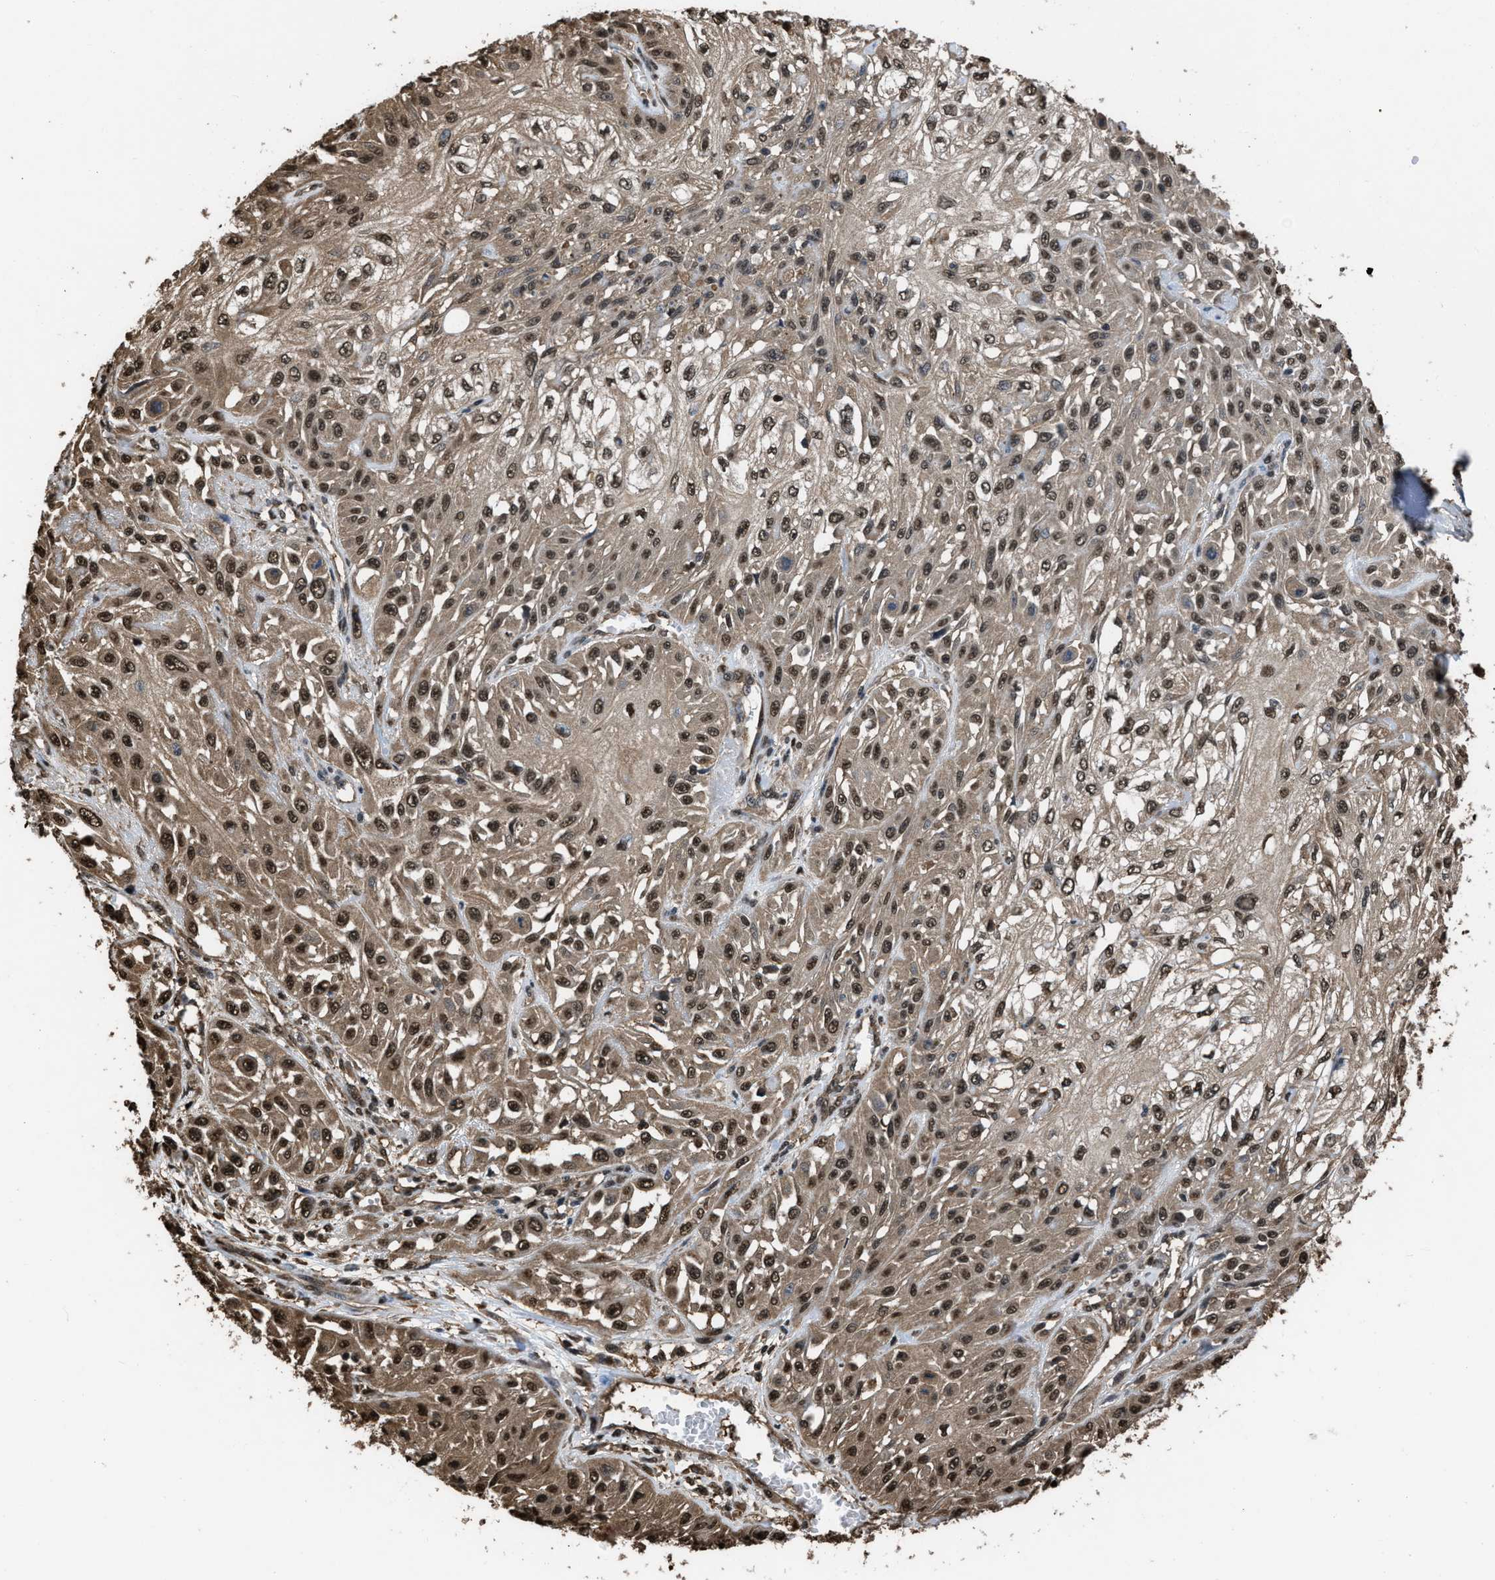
{"staining": {"intensity": "moderate", "quantity": ">75%", "location": "cytoplasmic/membranous,nuclear"}, "tissue": "skin cancer", "cell_type": "Tumor cells", "image_type": "cancer", "snomed": [{"axis": "morphology", "description": "Squamous cell carcinoma, NOS"}, {"axis": "morphology", "description": "Squamous cell carcinoma, metastatic, NOS"}, {"axis": "topography", "description": "Skin"}, {"axis": "topography", "description": "Lymph node"}], "caption": "A brown stain shows moderate cytoplasmic/membranous and nuclear staining of a protein in human skin cancer (squamous cell carcinoma) tumor cells.", "gene": "FNTA", "patient": {"sex": "male", "age": 75}}